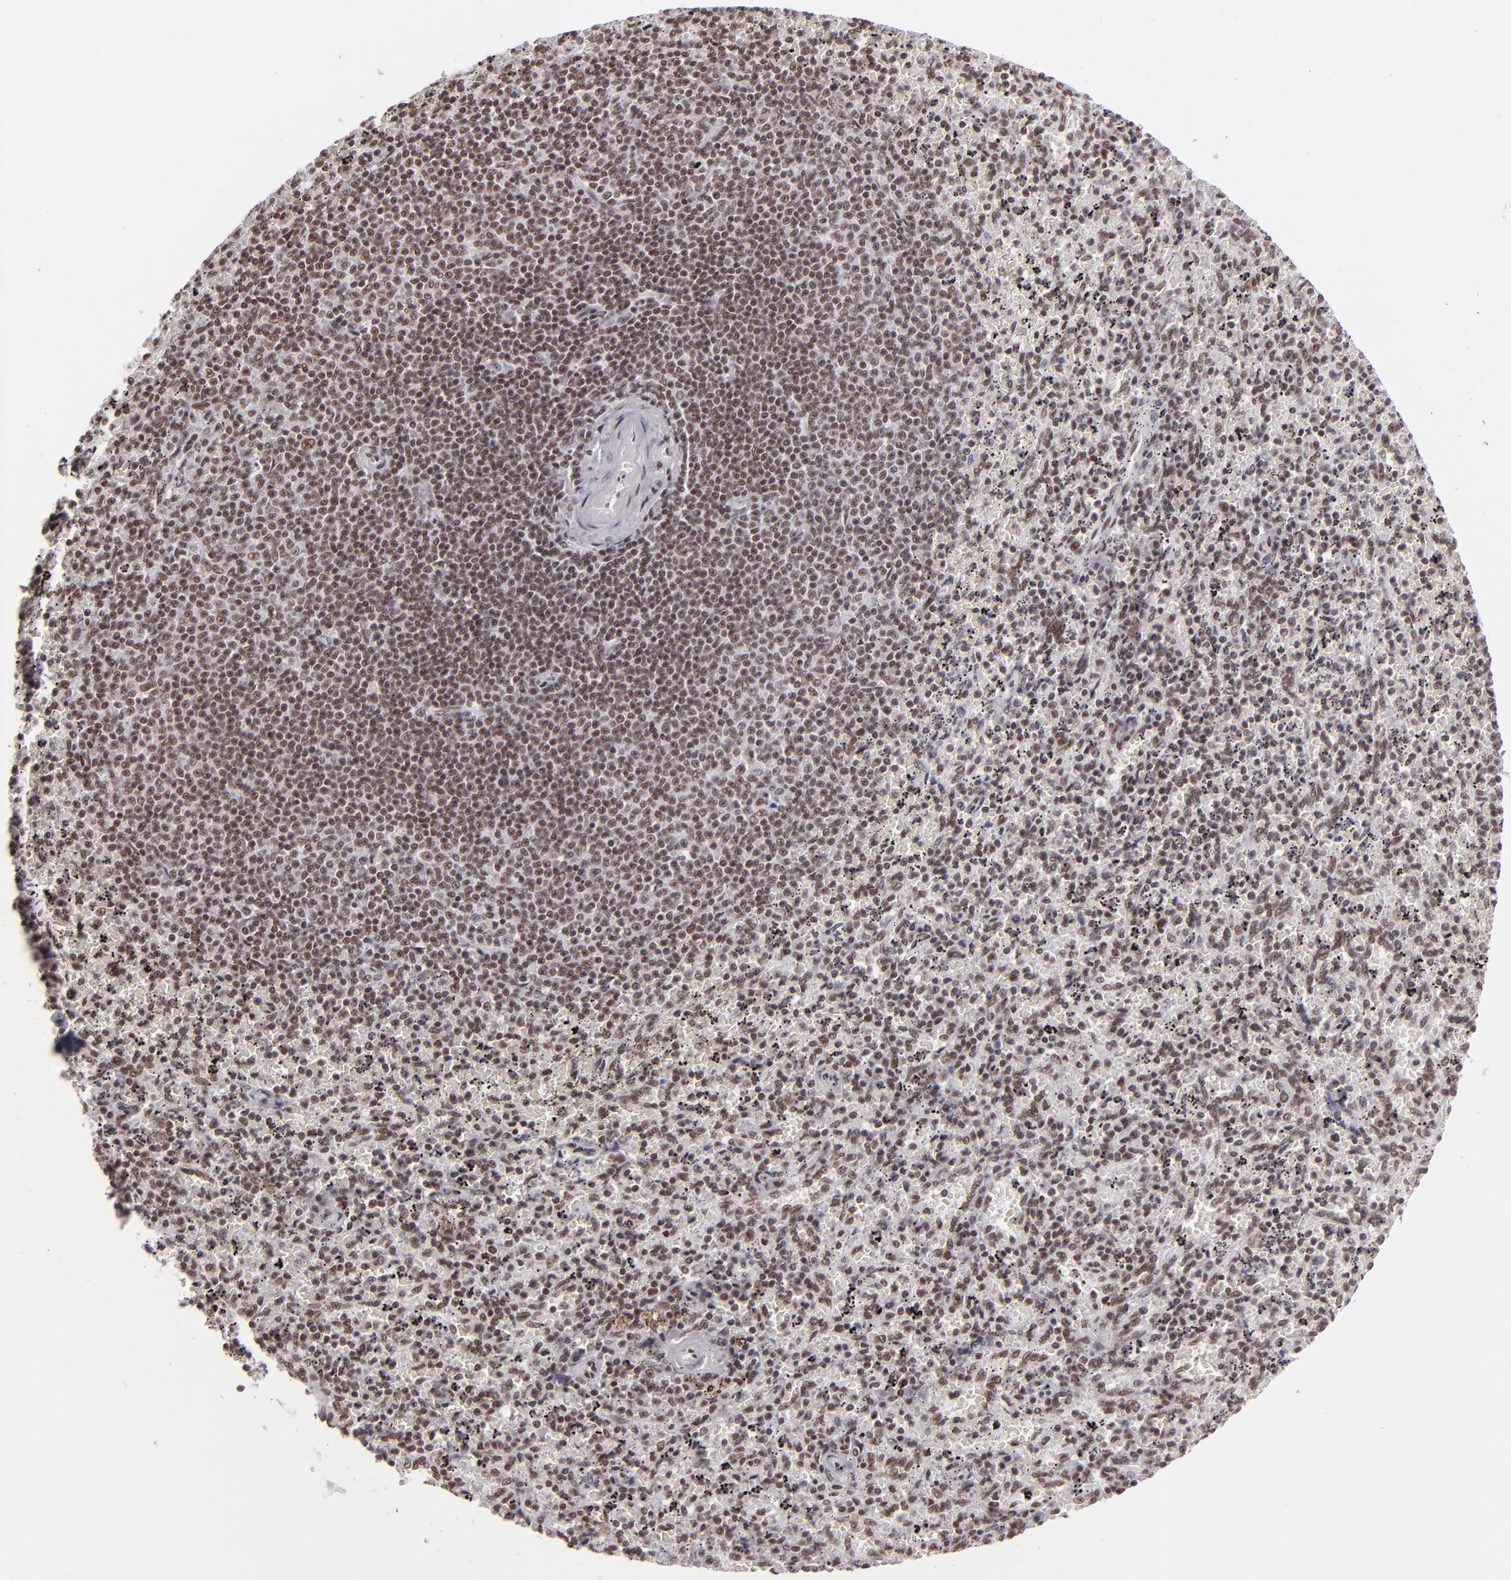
{"staining": {"intensity": "weak", "quantity": ">75%", "location": "nuclear"}, "tissue": "spleen", "cell_type": "Cells in red pulp", "image_type": "normal", "snomed": [{"axis": "morphology", "description": "Normal tissue, NOS"}, {"axis": "topography", "description": "Spleen"}], "caption": "Weak nuclear staining for a protein is appreciated in about >75% of cells in red pulp of normal spleen using immunohistochemistry.", "gene": "BRD8", "patient": {"sex": "female", "age": 43}}